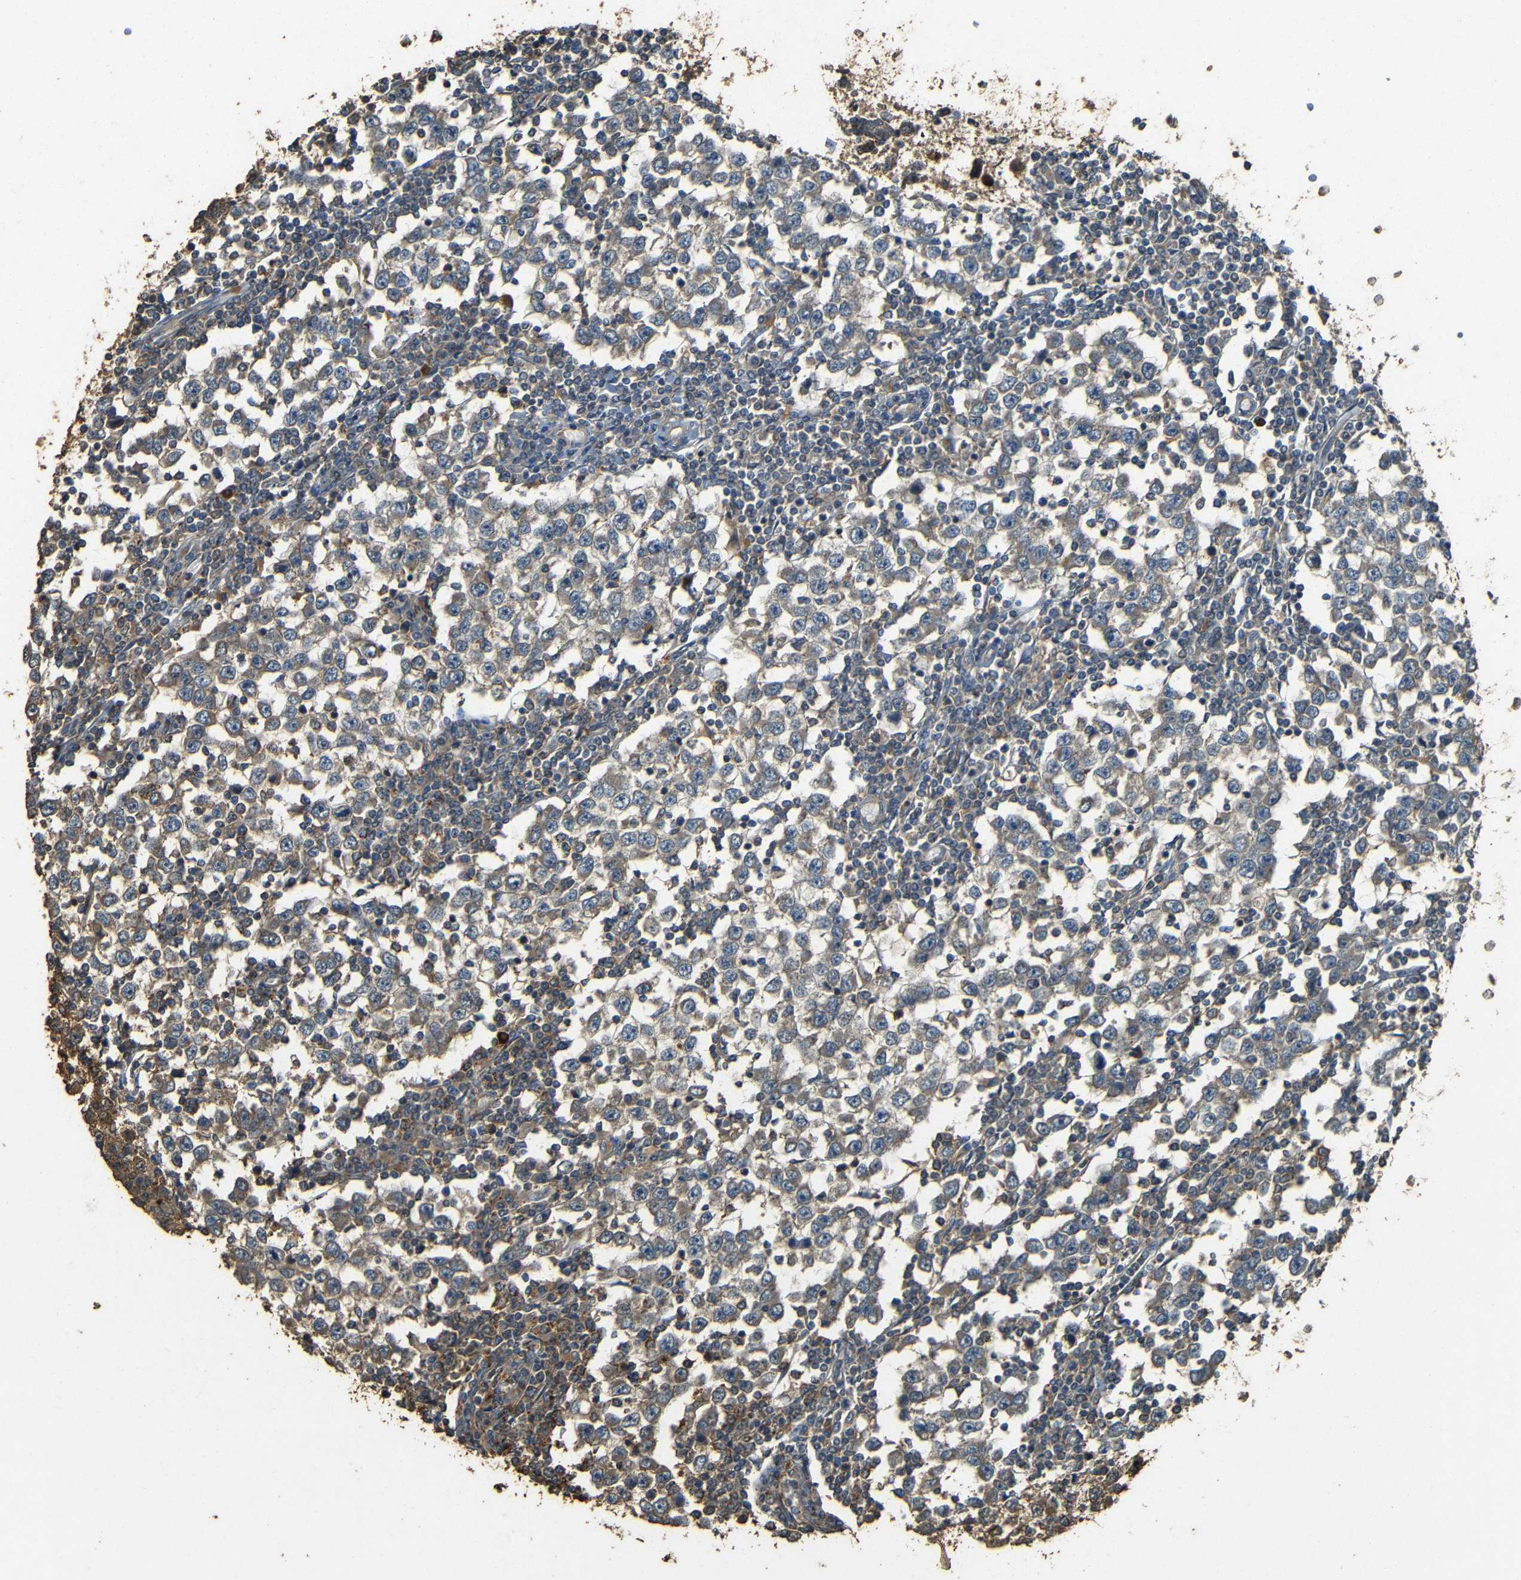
{"staining": {"intensity": "moderate", "quantity": "25%-75%", "location": "cytoplasmic/membranous"}, "tissue": "testis cancer", "cell_type": "Tumor cells", "image_type": "cancer", "snomed": [{"axis": "morphology", "description": "Seminoma, NOS"}, {"axis": "topography", "description": "Testis"}], "caption": "Human testis cancer stained with a brown dye shows moderate cytoplasmic/membranous positive positivity in approximately 25%-75% of tumor cells.", "gene": "PDE5A", "patient": {"sex": "male", "age": 65}}